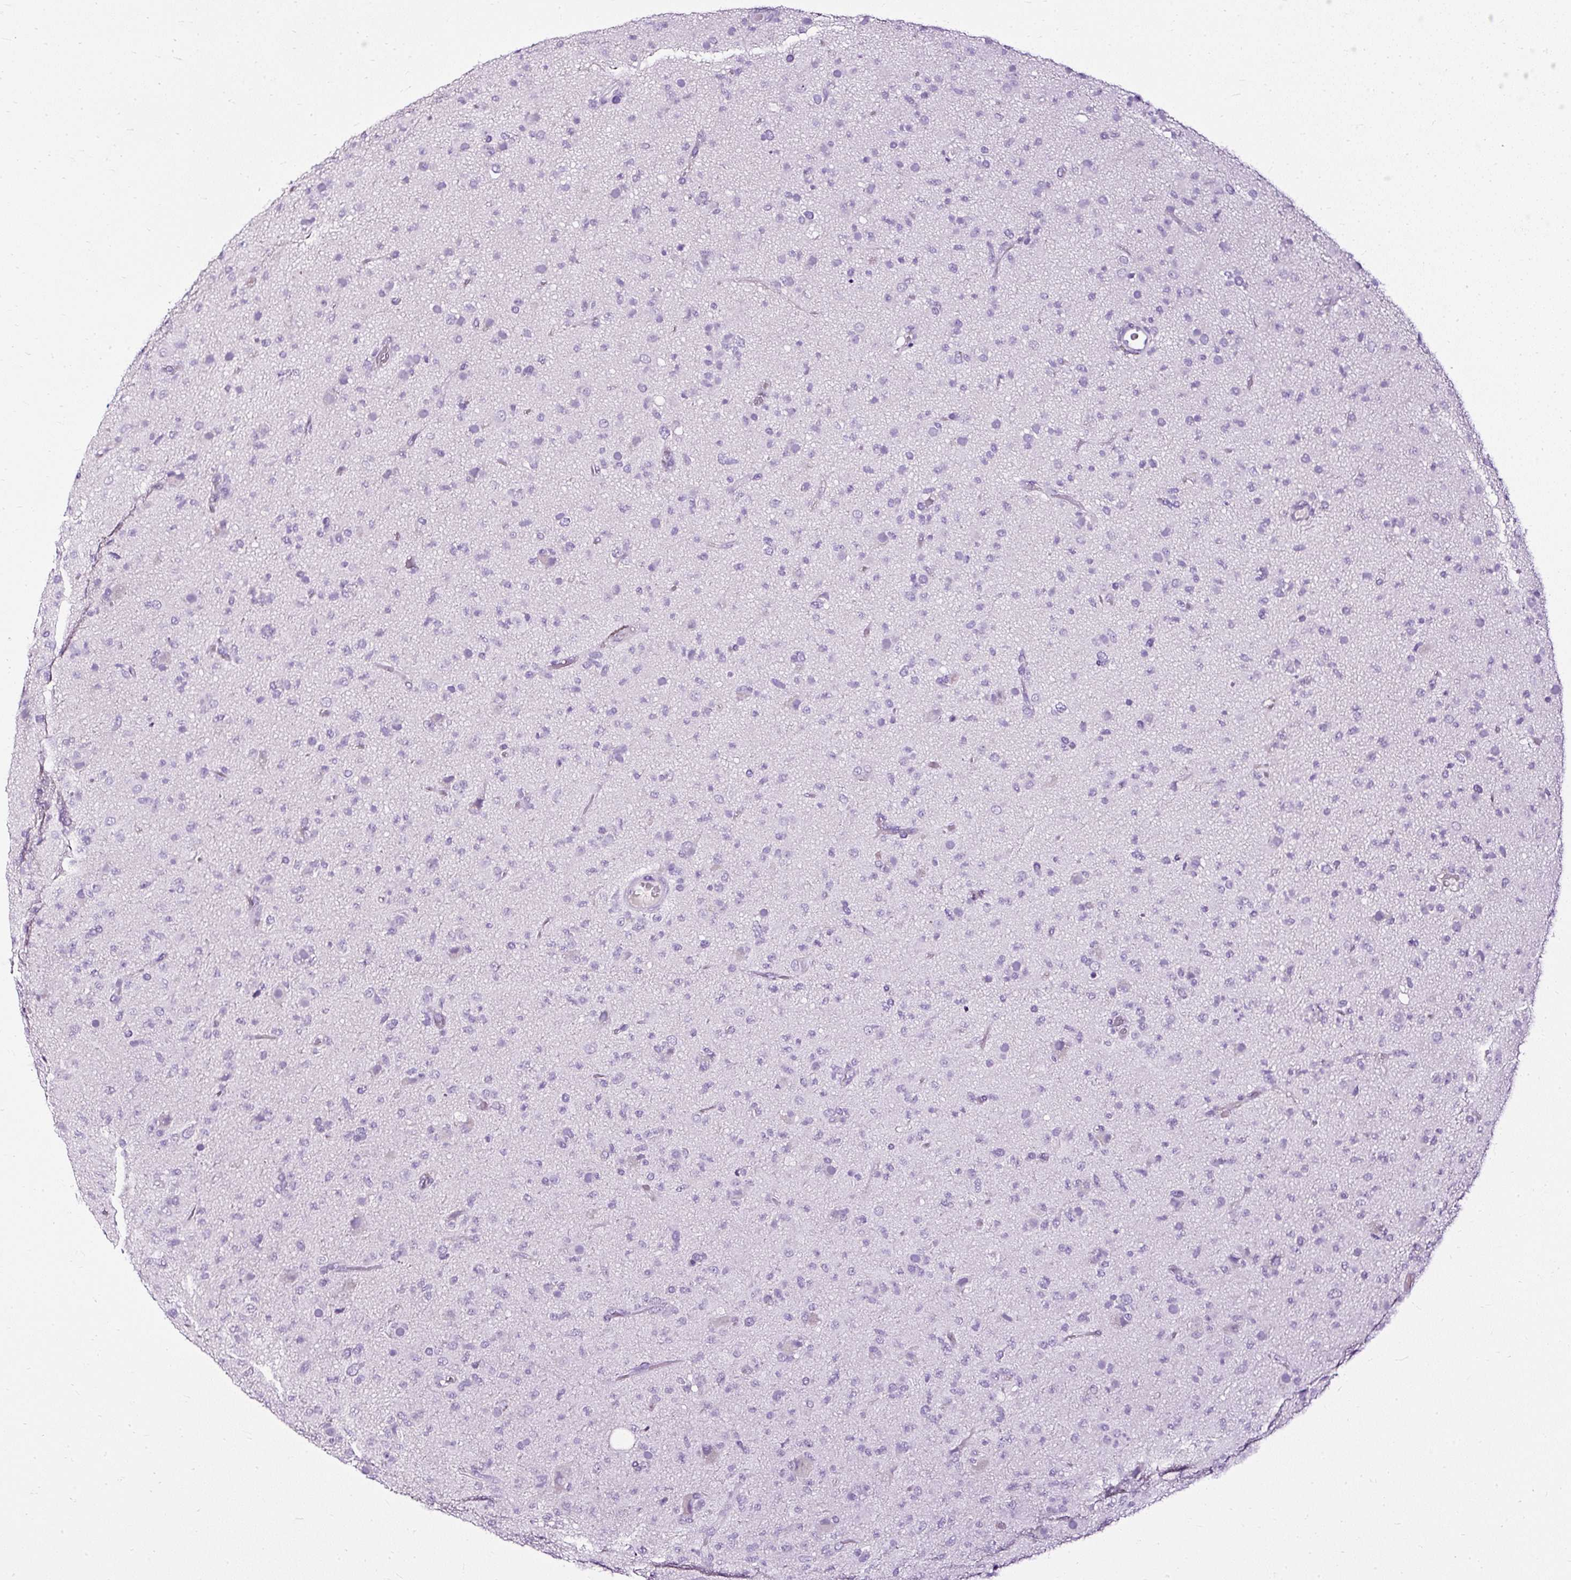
{"staining": {"intensity": "negative", "quantity": "none", "location": "none"}, "tissue": "glioma", "cell_type": "Tumor cells", "image_type": "cancer", "snomed": [{"axis": "morphology", "description": "Glioma, malignant, Low grade"}, {"axis": "topography", "description": "Brain"}], "caption": "A photomicrograph of human low-grade glioma (malignant) is negative for staining in tumor cells.", "gene": "ATP2A1", "patient": {"sex": "male", "age": 65}}